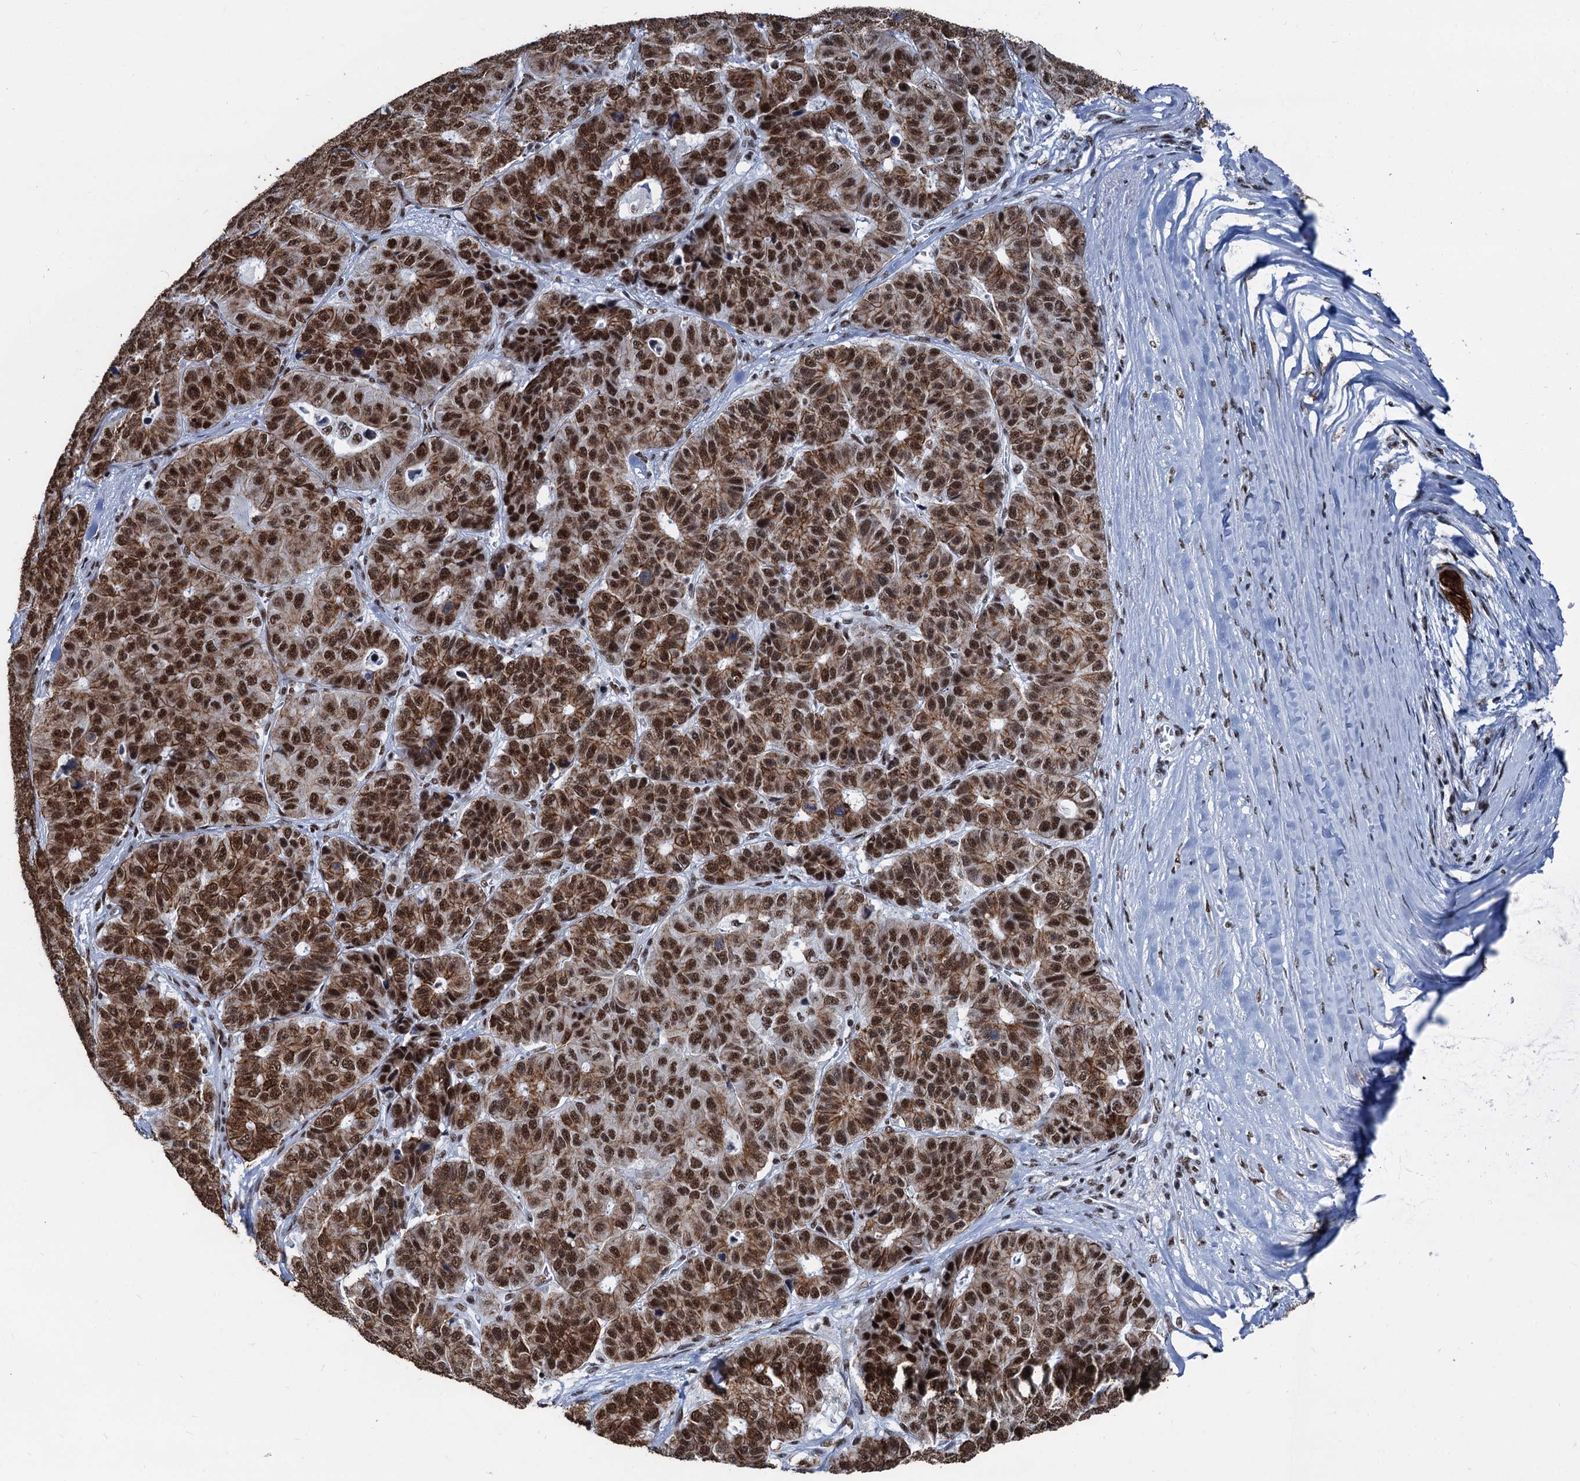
{"staining": {"intensity": "strong", "quantity": ">75%", "location": "cytoplasmic/membranous,nuclear"}, "tissue": "pancreatic cancer", "cell_type": "Tumor cells", "image_type": "cancer", "snomed": [{"axis": "morphology", "description": "Adenocarcinoma, NOS"}, {"axis": "topography", "description": "Pancreas"}], "caption": "A micrograph of adenocarcinoma (pancreatic) stained for a protein reveals strong cytoplasmic/membranous and nuclear brown staining in tumor cells.", "gene": "DDX23", "patient": {"sex": "male", "age": 50}}